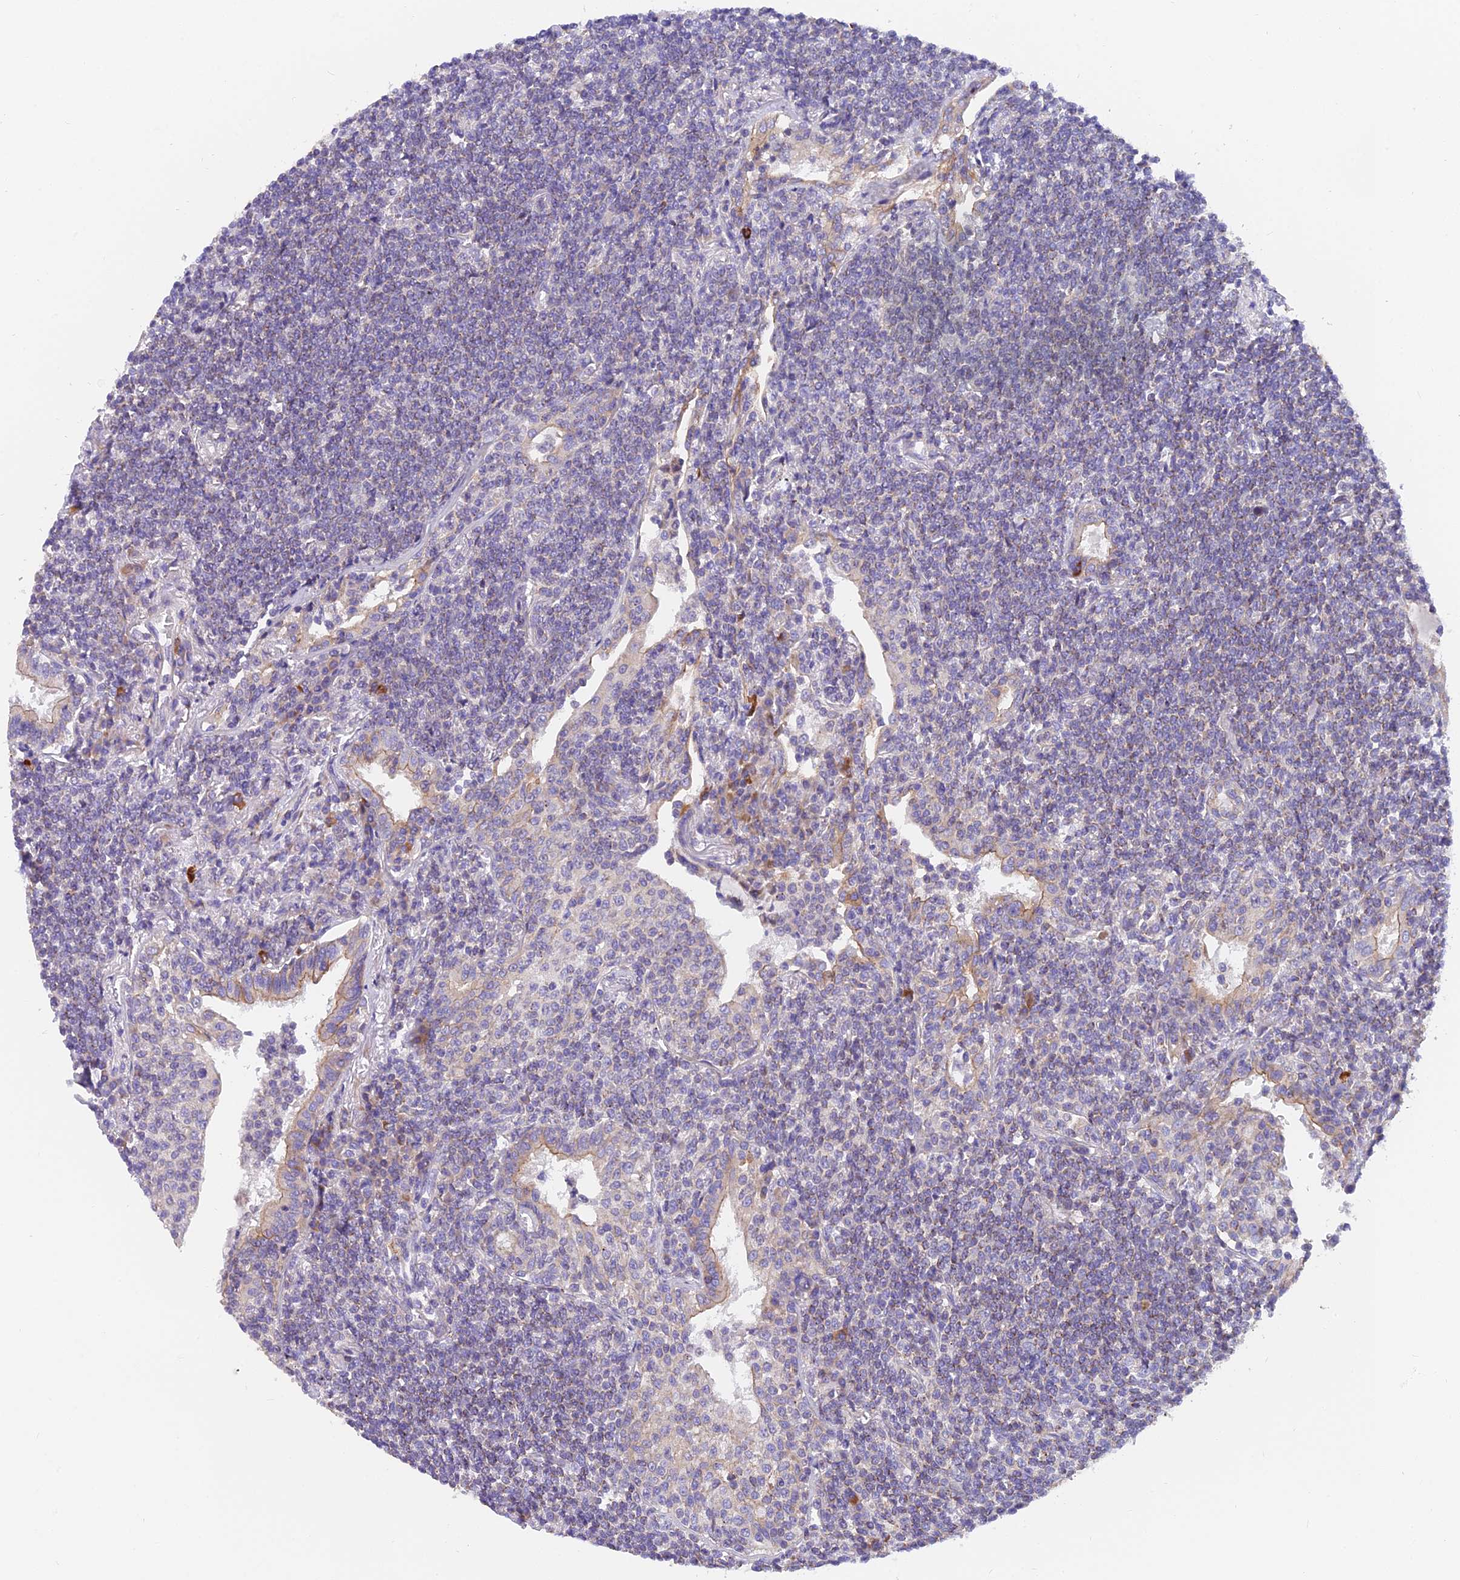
{"staining": {"intensity": "weak", "quantity": "25%-75%", "location": "cytoplasmic/membranous"}, "tissue": "lymphoma", "cell_type": "Tumor cells", "image_type": "cancer", "snomed": [{"axis": "morphology", "description": "Malignant lymphoma, non-Hodgkin's type, Low grade"}, {"axis": "topography", "description": "Lung"}], "caption": "Immunohistochemistry (IHC) of human low-grade malignant lymphoma, non-Hodgkin's type shows low levels of weak cytoplasmic/membranous staining in approximately 25%-75% of tumor cells.", "gene": "MVB12A", "patient": {"sex": "female", "age": 71}}